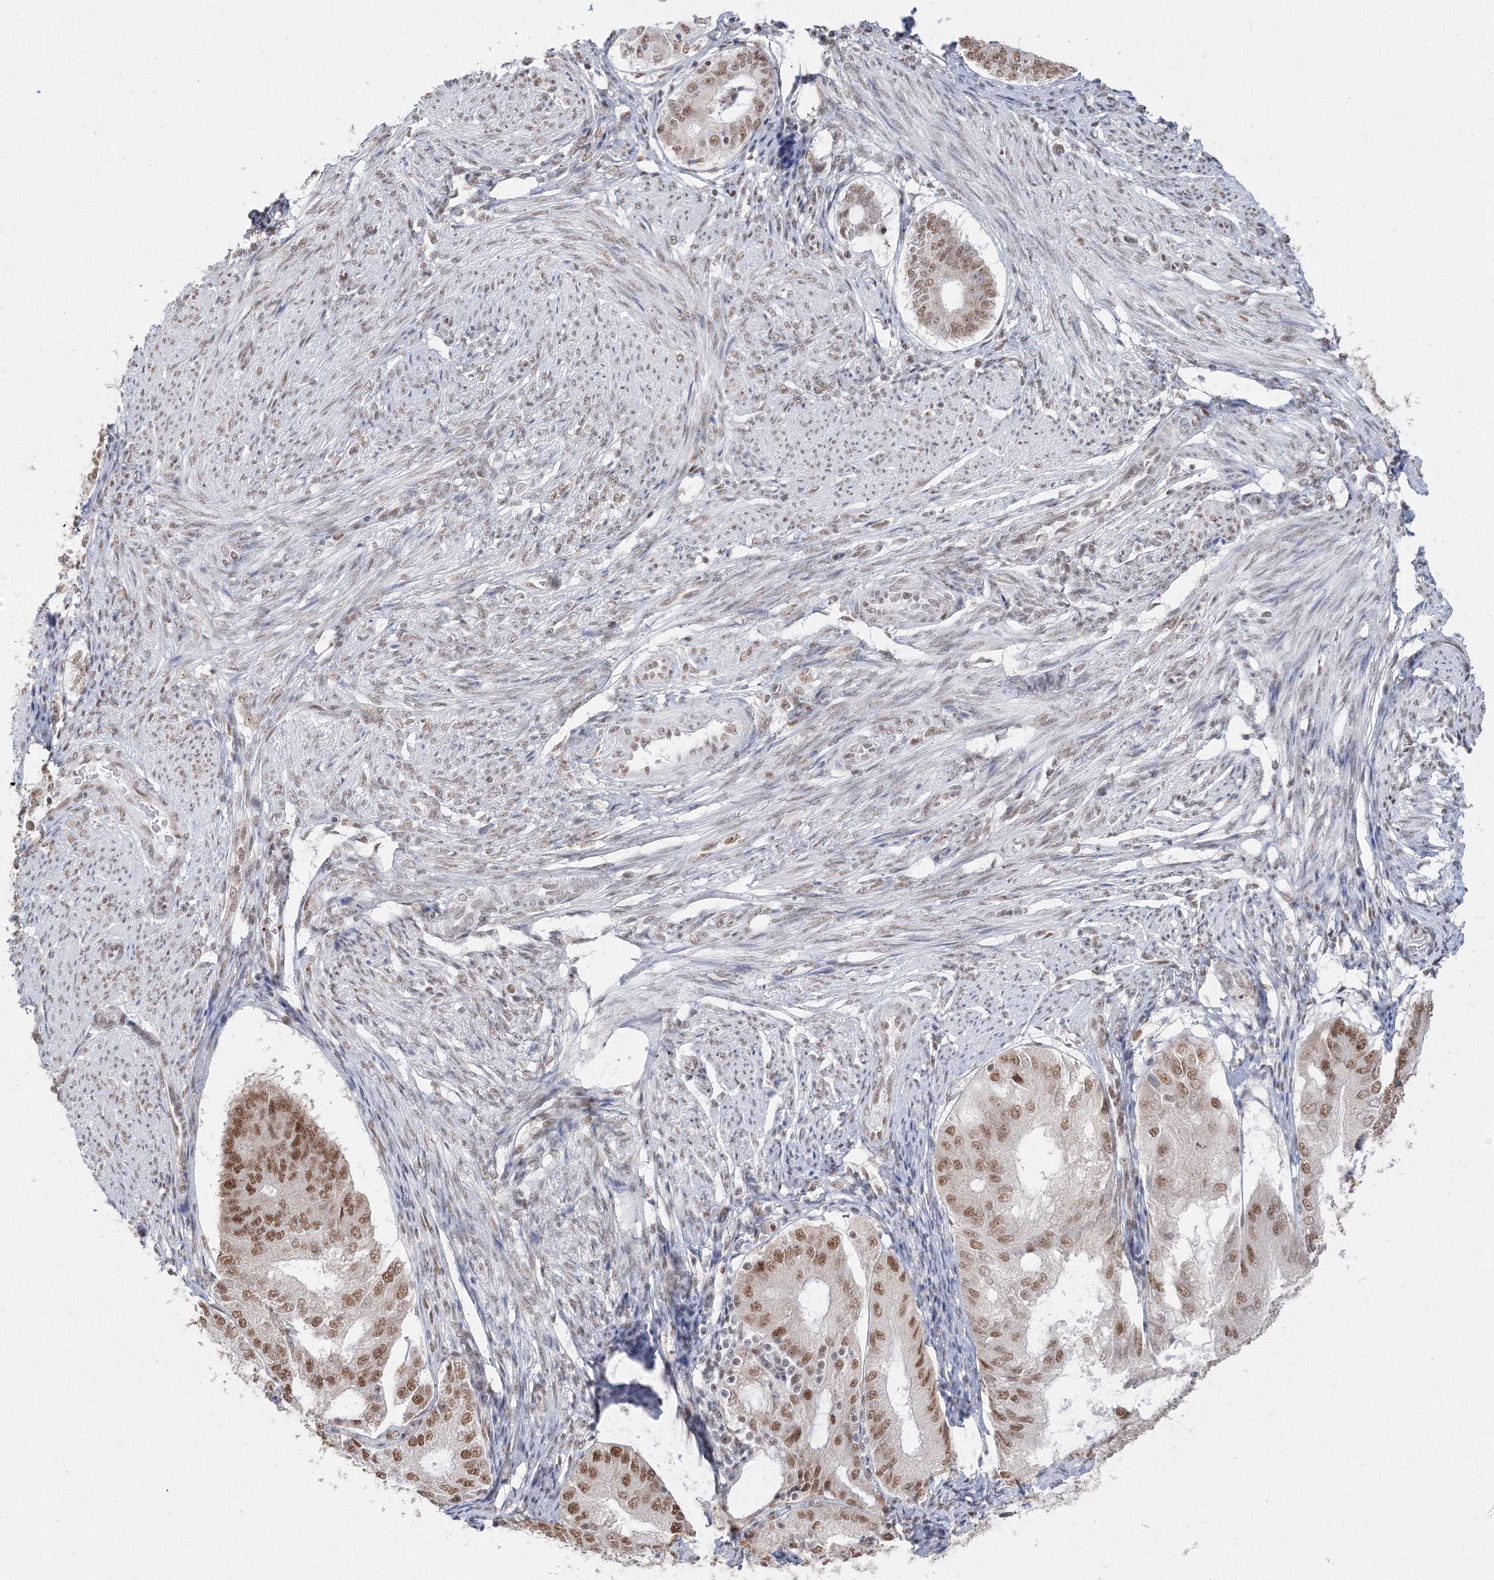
{"staining": {"intensity": "moderate", "quantity": ">75%", "location": "nuclear"}, "tissue": "endometrial cancer", "cell_type": "Tumor cells", "image_type": "cancer", "snomed": [{"axis": "morphology", "description": "Adenocarcinoma, NOS"}, {"axis": "topography", "description": "Endometrium"}], "caption": "An image of endometrial cancer (adenocarcinoma) stained for a protein displays moderate nuclear brown staining in tumor cells. The protein of interest is stained brown, and the nuclei are stained in blue (DAB IHC with brightfield microscopy, high magnification).", "gene": "PPP4R2", "patient": {"sex": "female", "age": 81}}